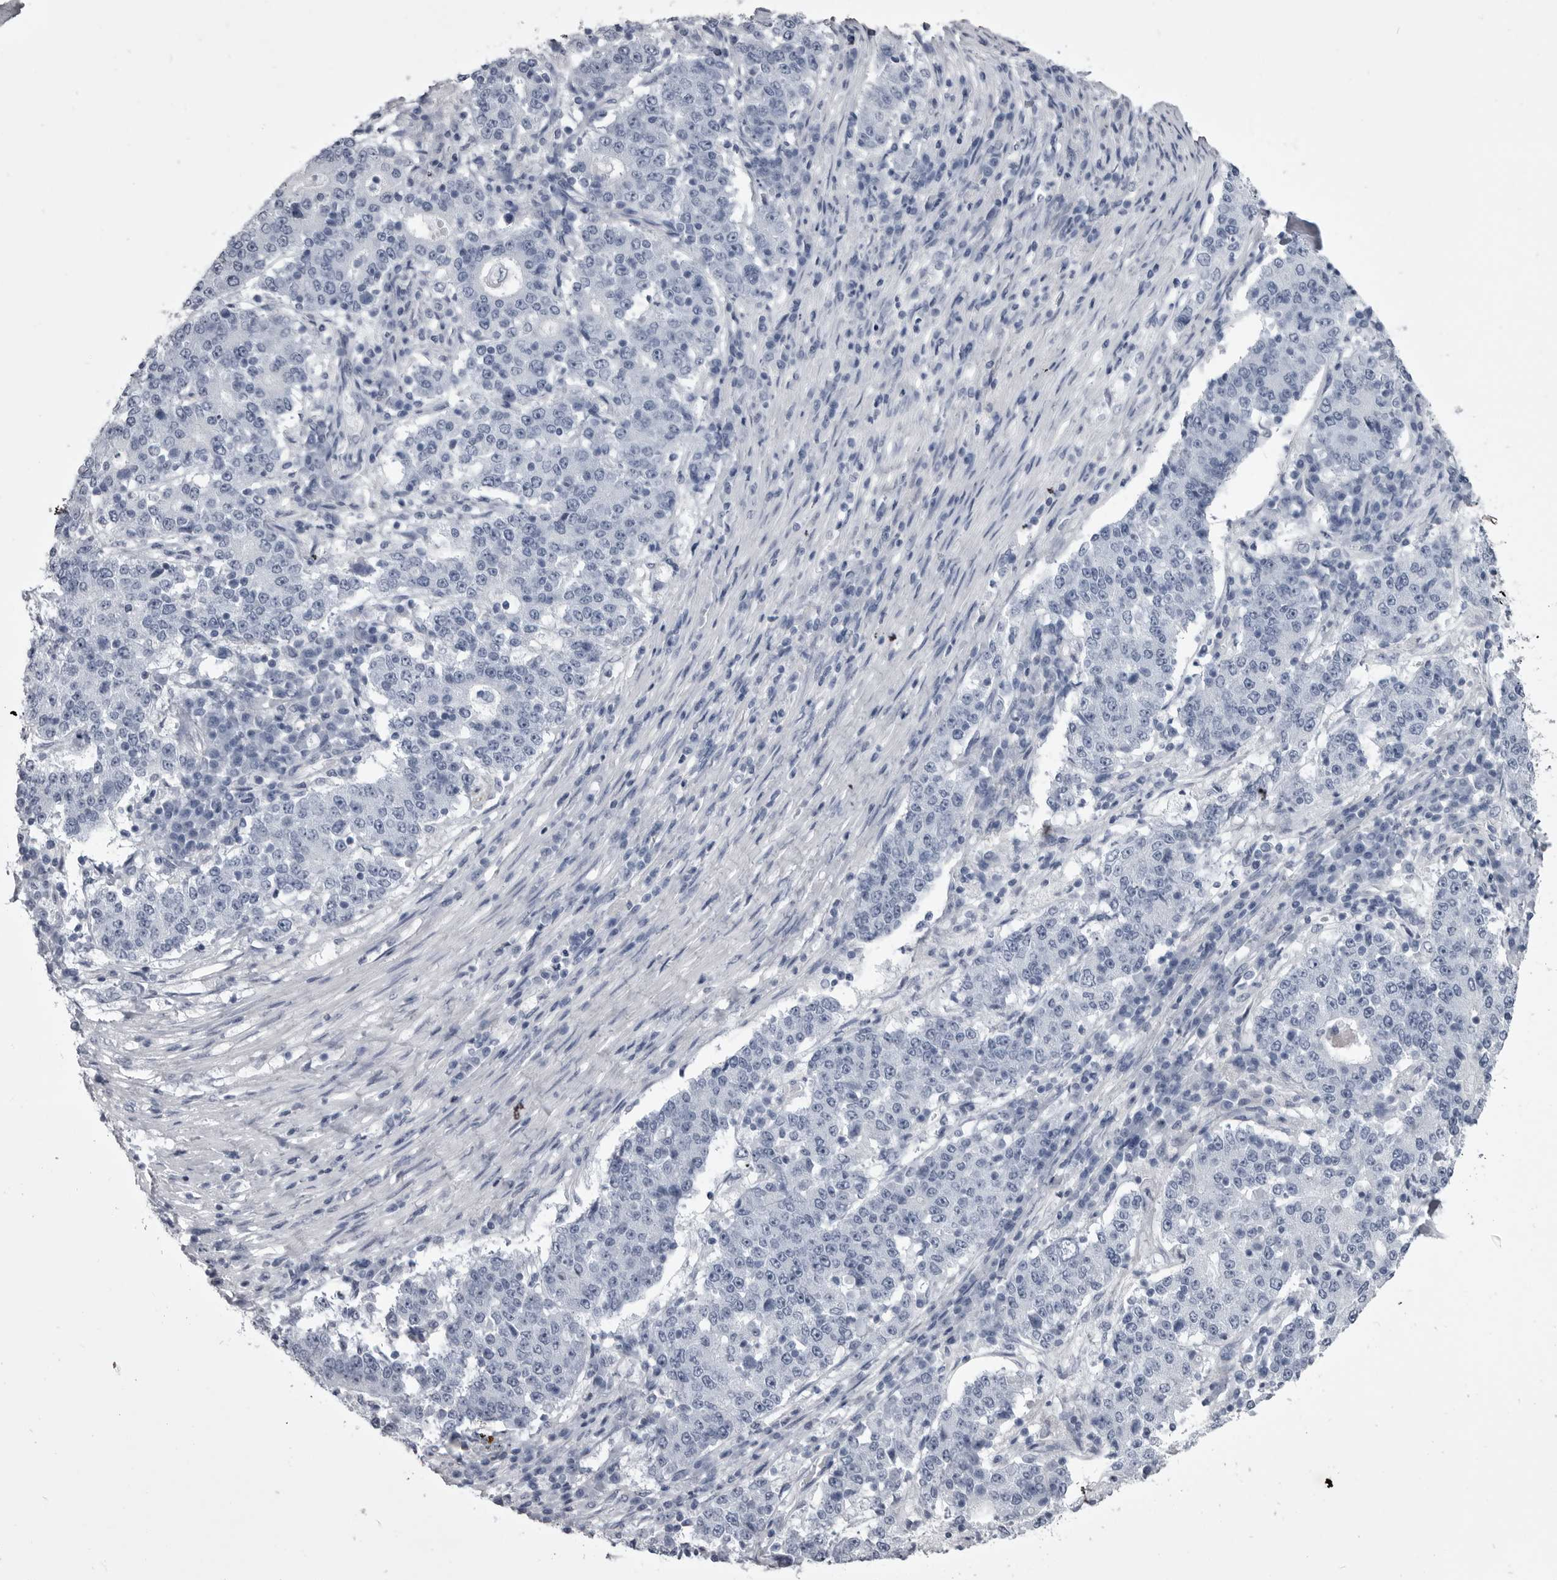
{"staining": {"intensity": "negative", "quantity": "none", "location": "none"}, "tissue": "stomach cancer", "cell_type": "Tumor cells", "image_type": "cancer", "snomed": [{"axis": "morphology", "description": "Adenocarcinoma, NOS"}, {"axis": "topography", "description": "Stomach"}], "caption": "Photomicrograph shows no protein positivity in tumor cells of stomach adenocarcinoma tissue. Brightfield microscopy of immunohistochemistry stained with DAB (brown) and hematoxylin (blue), captured at high magnification.", "gene": "ANK2", "patient": {"sex": "male", "age": 59}}